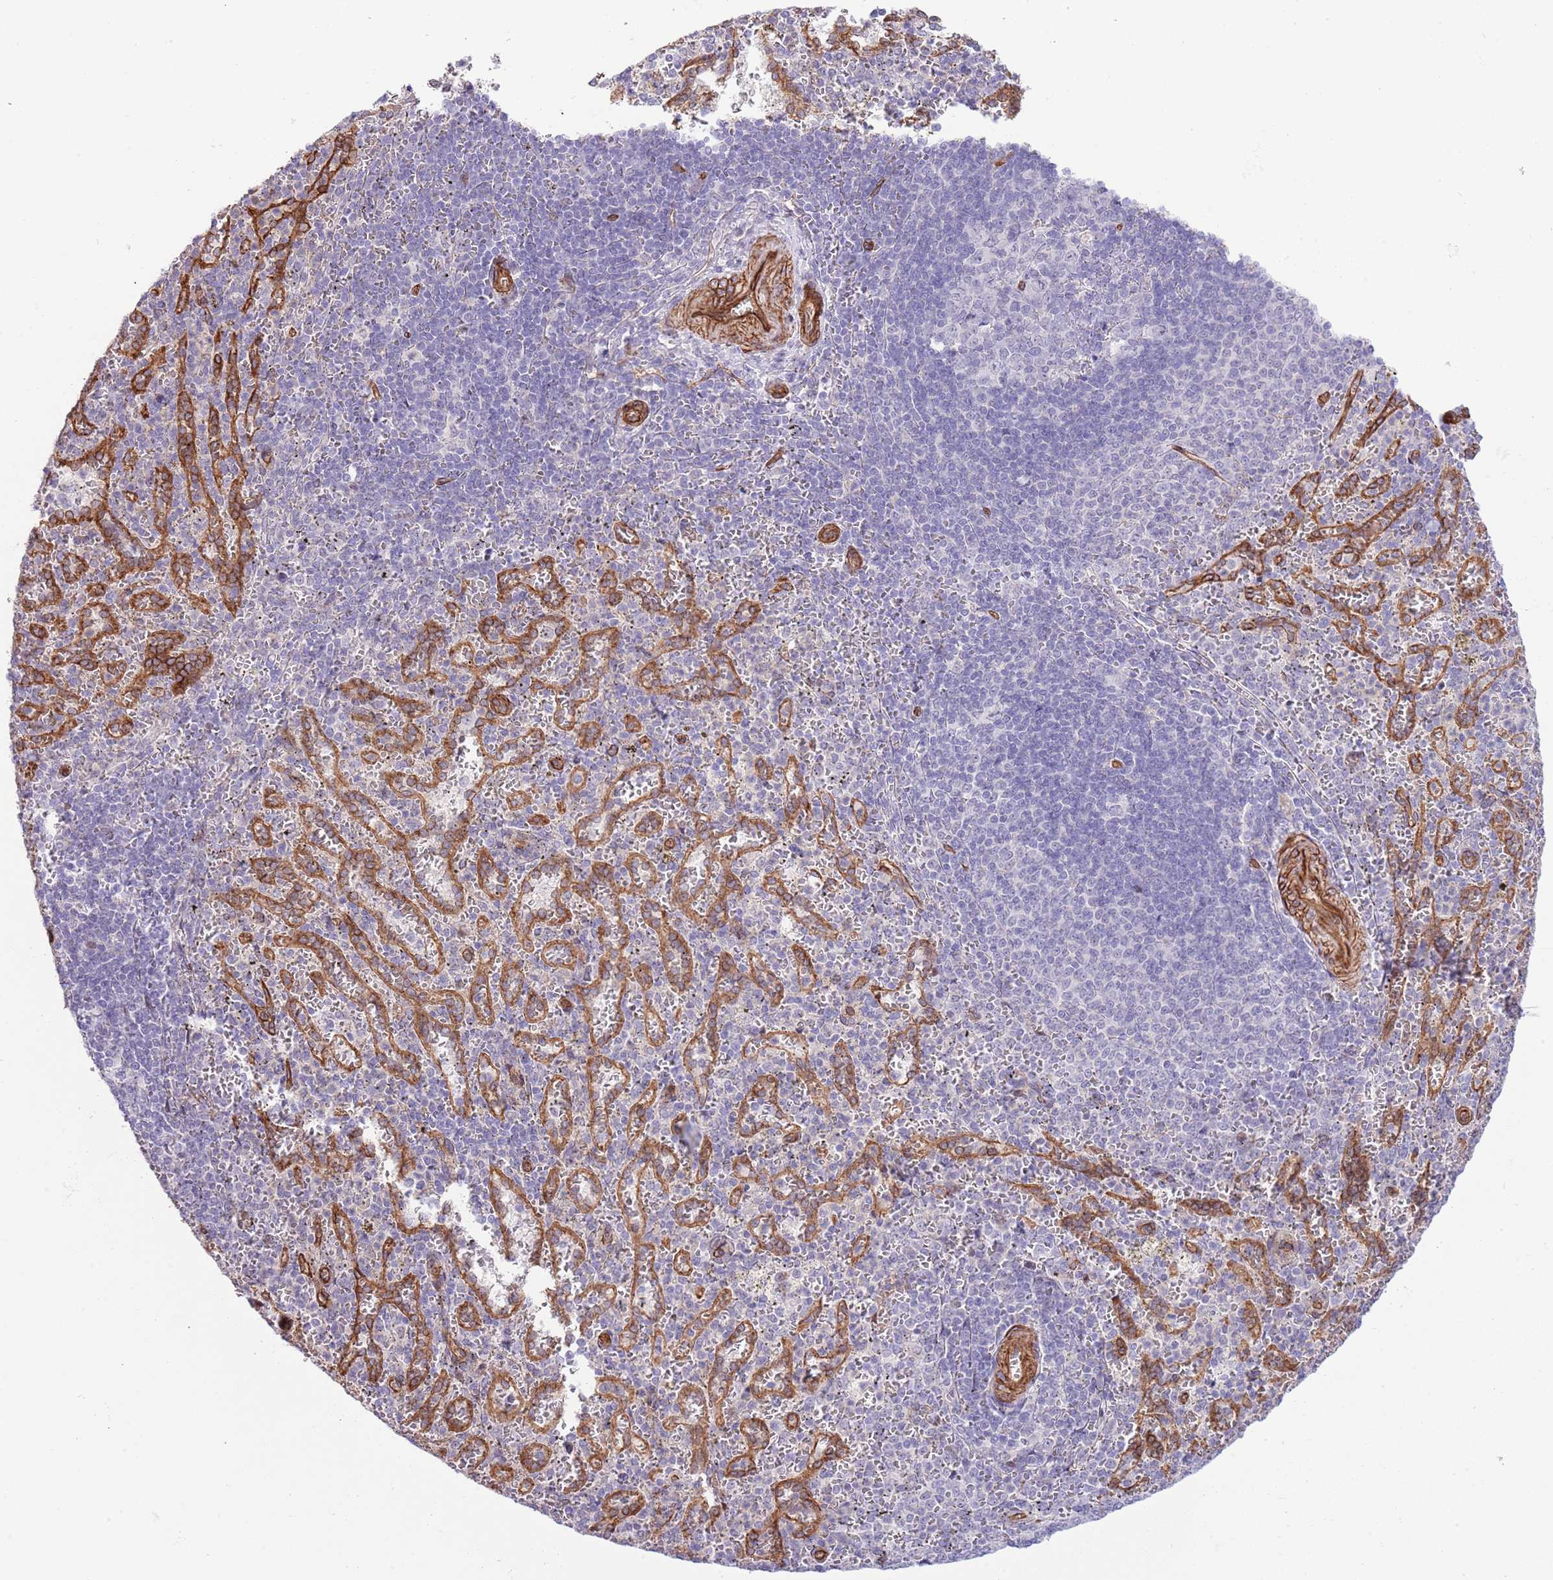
{"staining": {"intensity": "negative", "quantity": "none", "location": "none"}, "tissue": "spleen", "cell_type": "Cells in red pulp", "image_type": "normal", "snomed": [{"axis": "morphology", "description": "Normal tissue, NOS"}, {"axis": "topography", "description": "Spleen"}], "caption": "The immunohistochemistry micrograph has no significant staining in cells in red pulp of spleen.", "gene": "NEK3", "patient": {"sex": "female", "age": 21}}